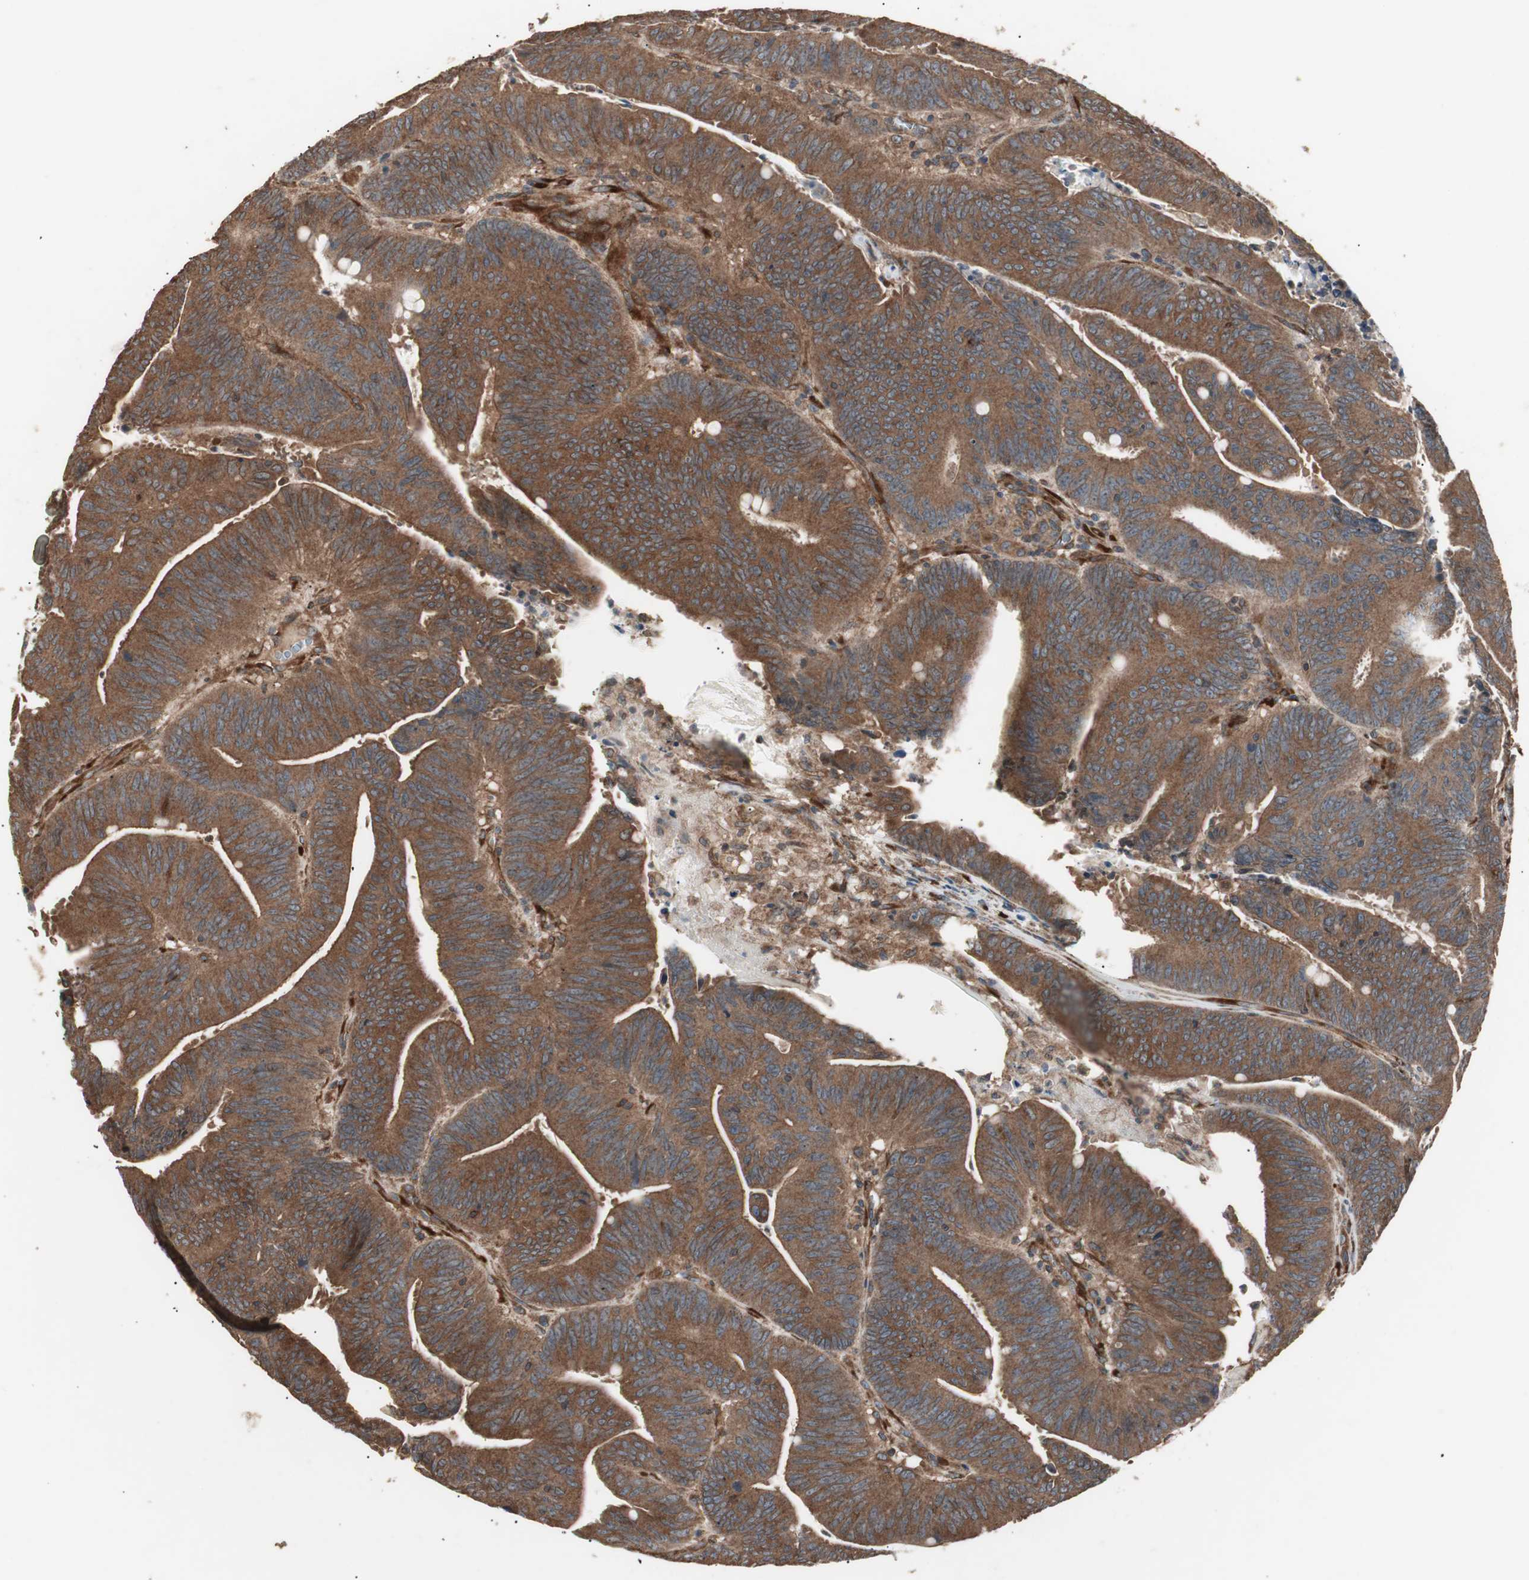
{"staining": {"intensity": "strong", "quantity": ">75%", "location": "cytoplasmic/membranous"}, "tissue": "colorectal cancer", "cell_type": "Tumor cells", "image_type": "cancer", "snomed": [{"axis": "morphology", "description": "Adenocarcinoma, NOS"}, {"axis": "topography", "description": "Colon"}], "caption": "Immunohistochemical staining of colorectal cancer exhibits strong cytoplasmic/membranous protein staining in about >75% of tumor cells.", "gene": "LZTS1", "patient": {"sex": "male", "age": 45}}